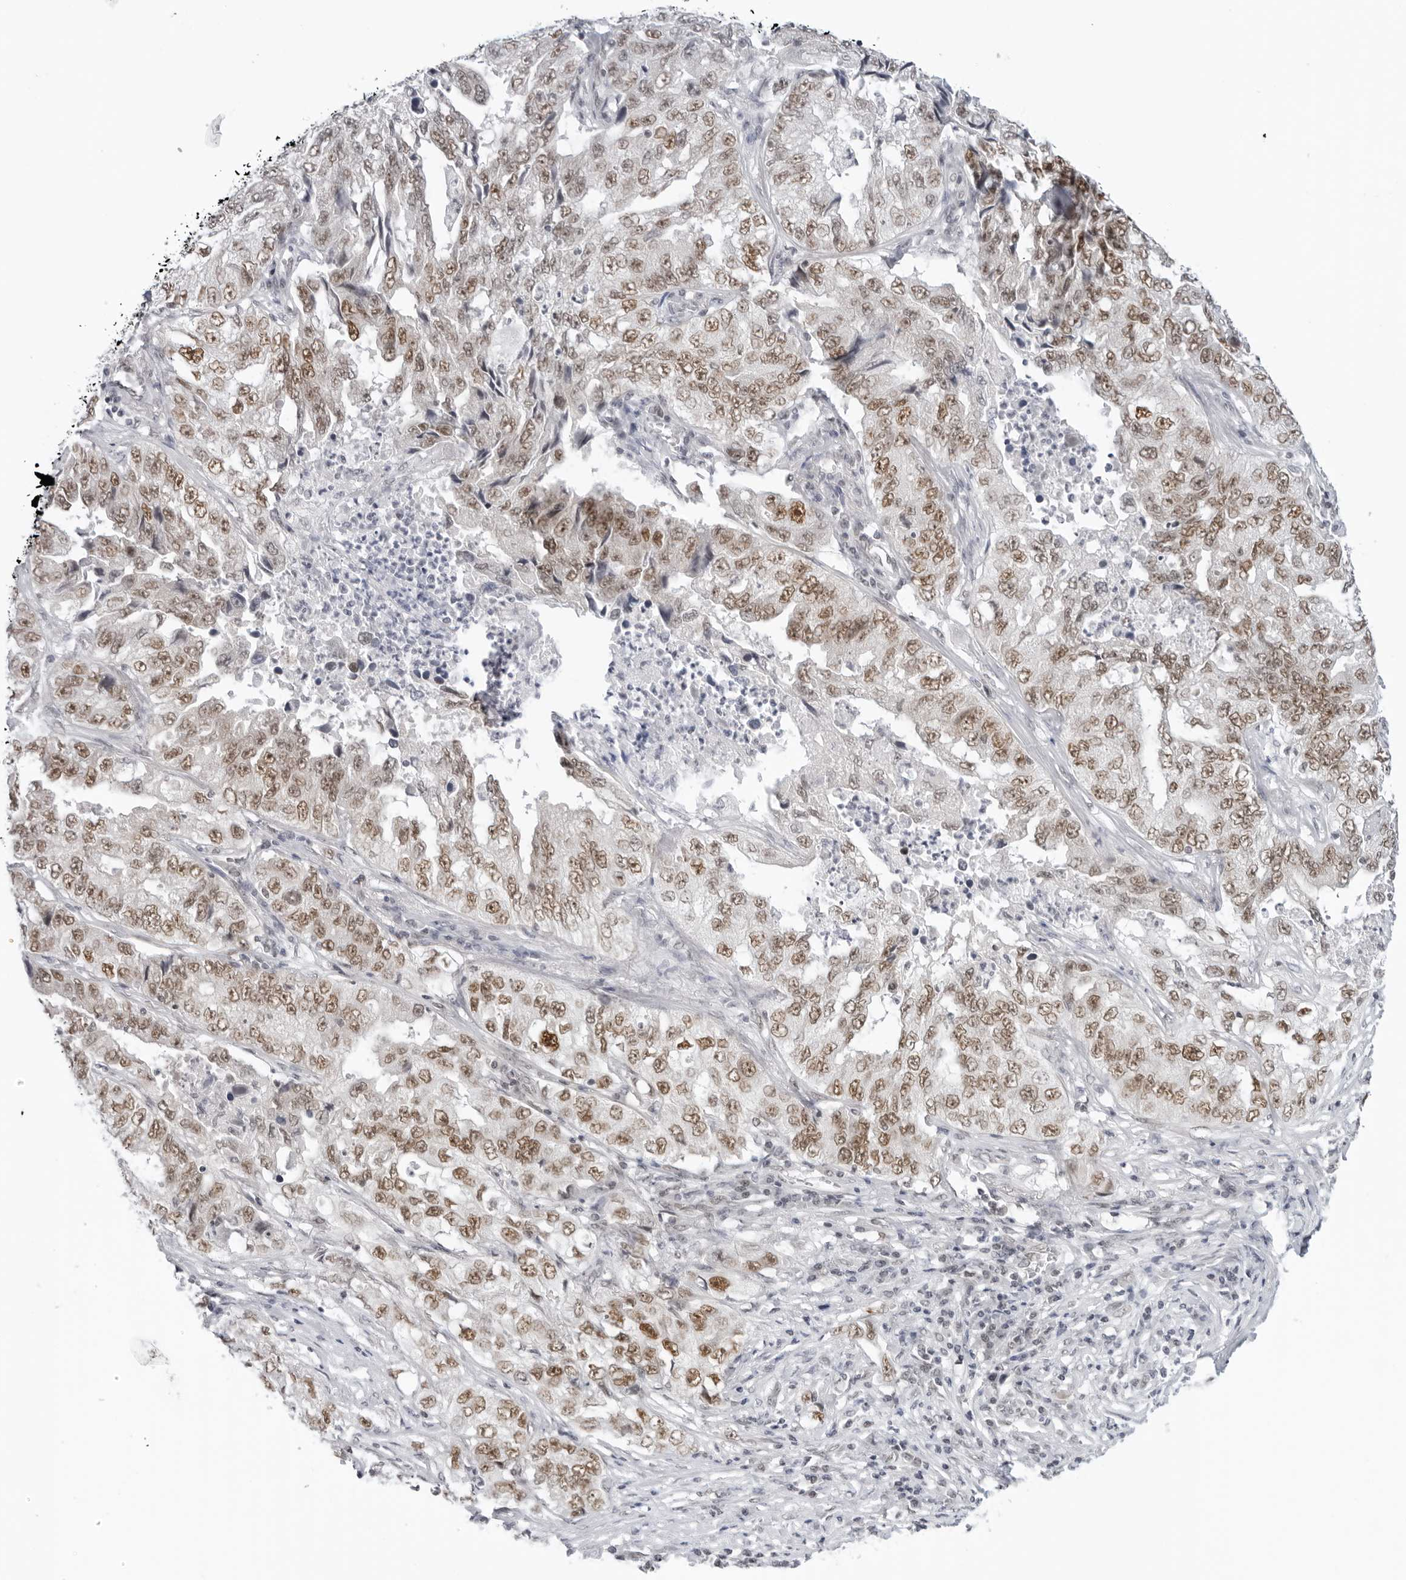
{"staining": {"intensity": "moderate", "quantity": ">75%", "location": "nuclear"}, "tissue": "lung cancer", "cell_type": "Tumor cells", "image_type": "cancer", "snomed": [{"axis": "morphology", "description": "Adenocarcinoma, NOS"}, {"axis": "topography", "description": "Lung"}], "caption": "Immunohistochemical staining of human lung cancer (adenocarcinoma) displays medium levels of moderate nuclear staining in about >75% of tumor cells.", "gene": "FOXK2", "patient": {"sex": "female", "age": 51}}